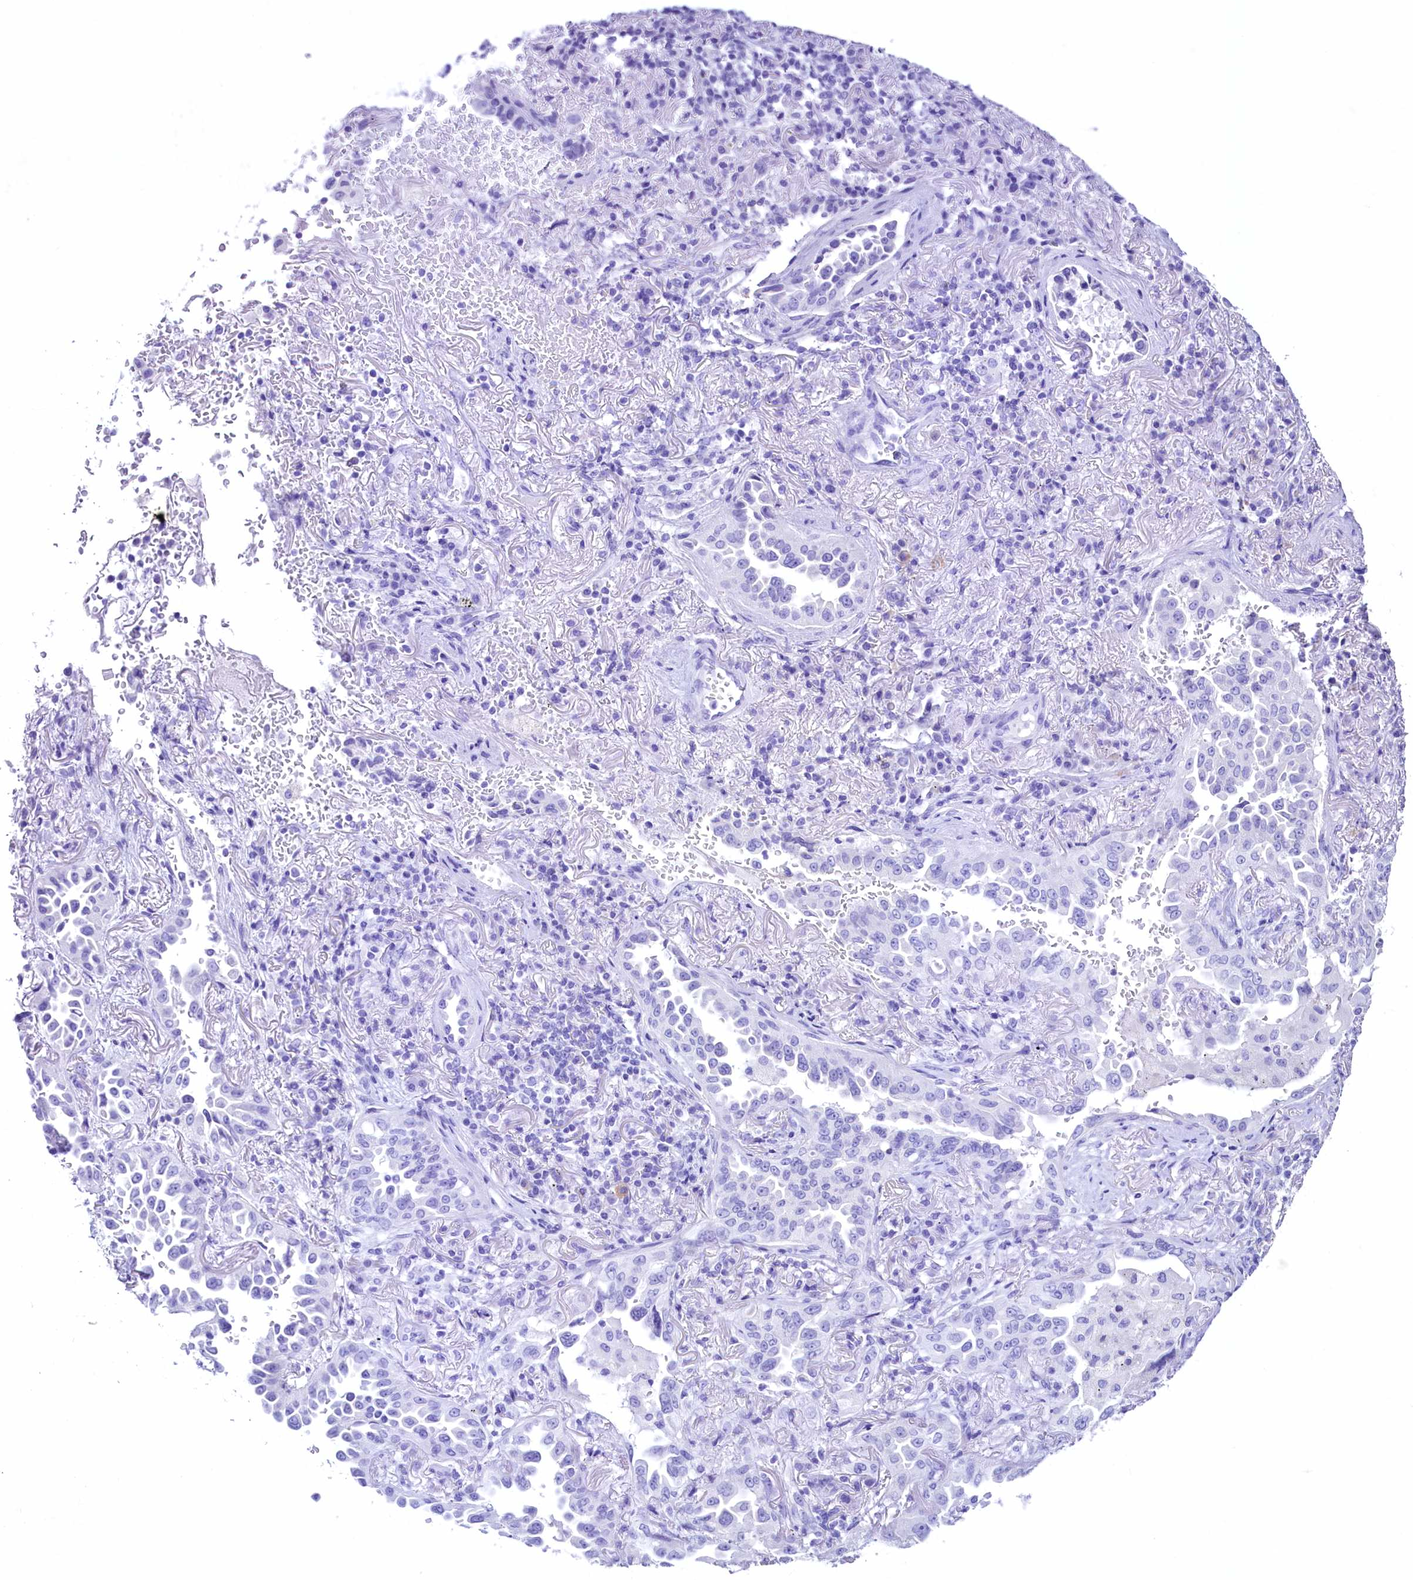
{"staining": {"intensity": "negative", "quantity": "none", "location": "none"}, "tissue": "lung cancer", "cell_type": "Tumor cells", "image_type": "cancer", "snomed": [{"axis": "morphology", "description": "Adenocarcinoma, NOS"}, {"axis": "topography", "description": "Lung"}], "caption": "Adenocarcinoma (lung) was stained to show a protein in brown. There is no significant positivity in tumor cells.", "gene": "SFSWAP", "patient": {"sex": "female", "age": 69}}